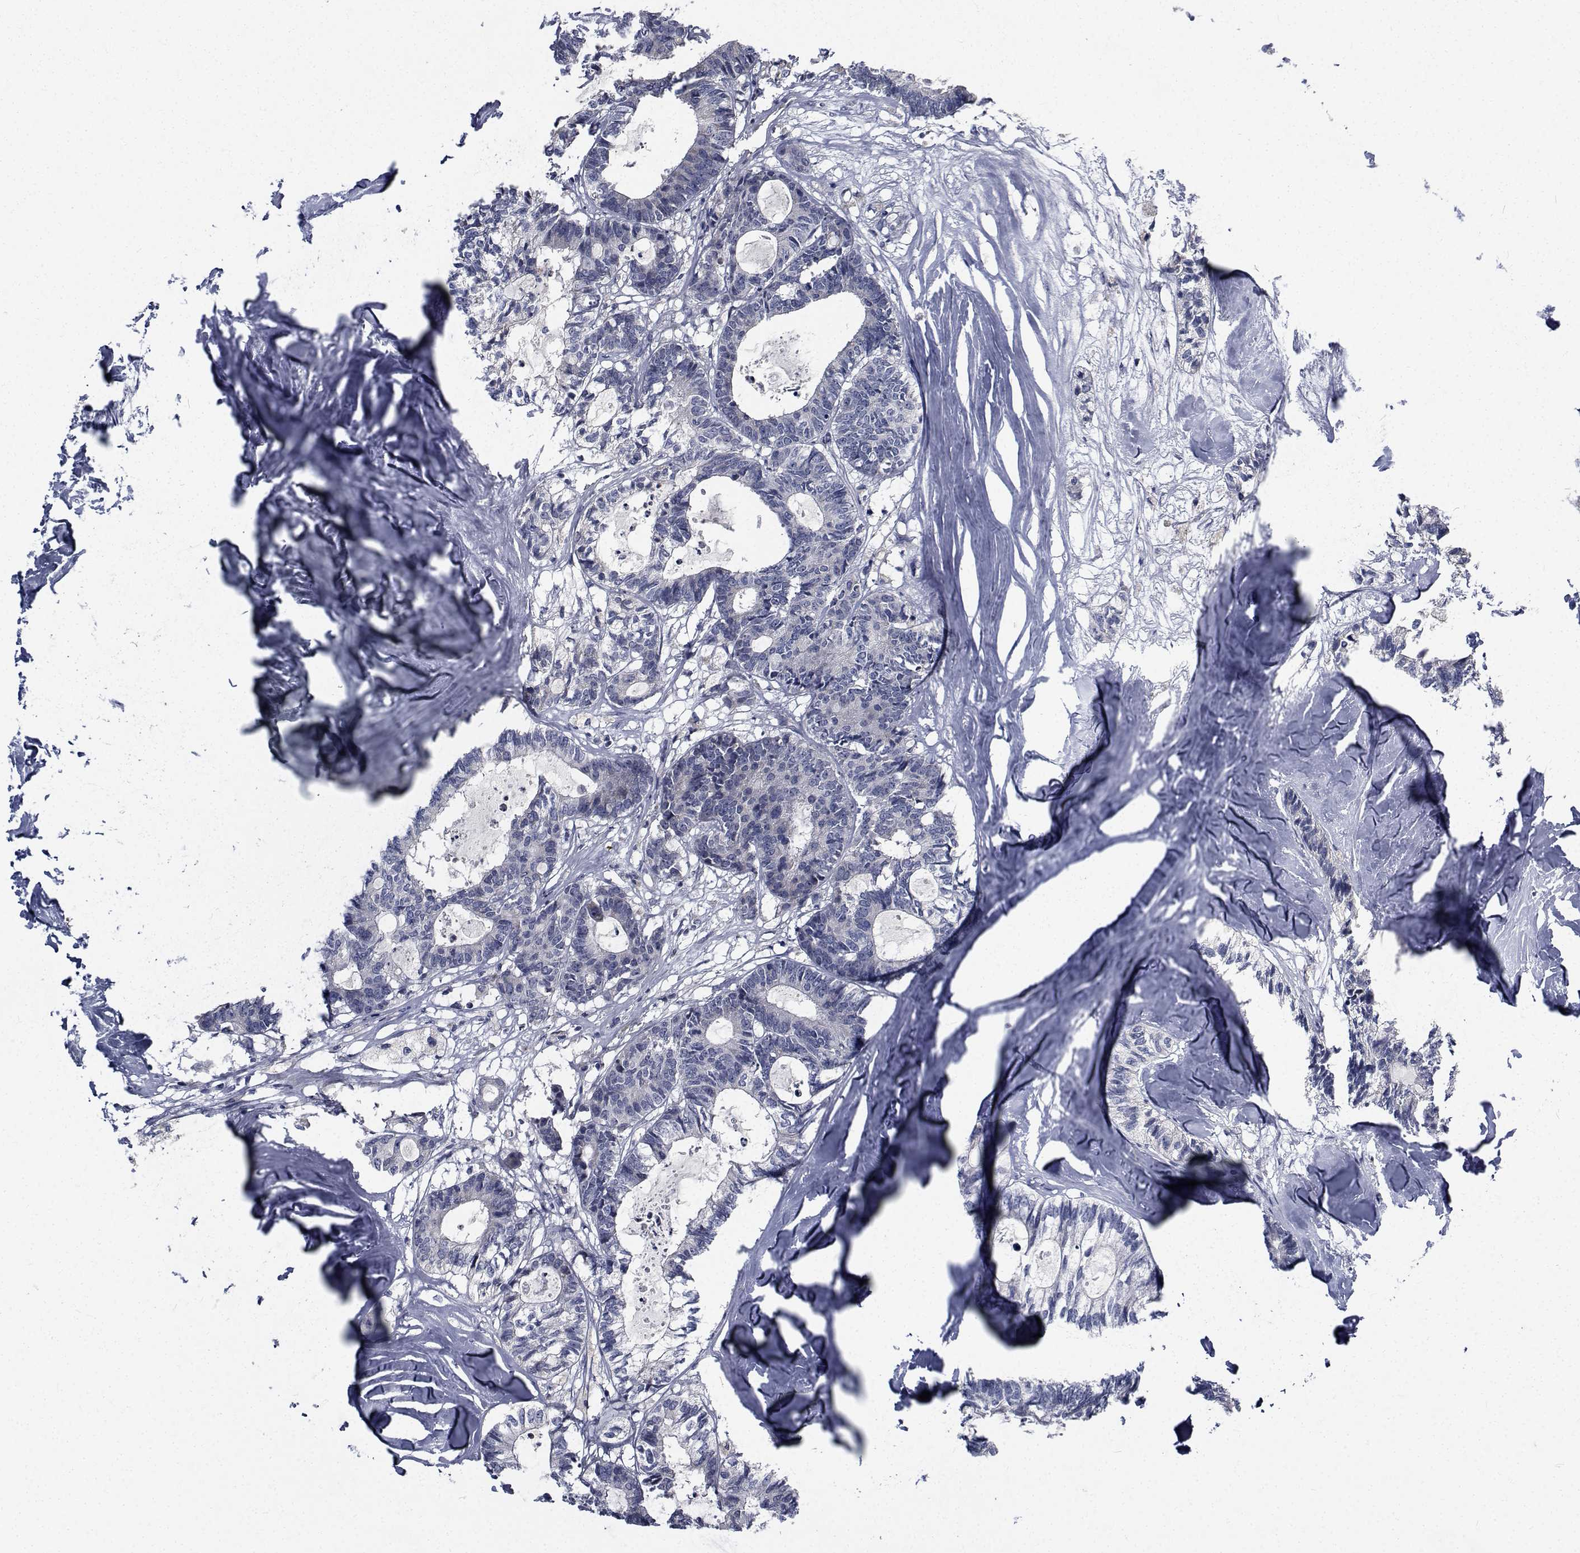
{"staining": {"intensity": "negative", "quantity": "none", "location": "none"}, "tissue": "colorectal cancer", "cell_type": "Tumor cells", "image_type": "cancer", "snomed": [{"axis": "morphology", "description": "Adenocarcinoma, NOS"}, {"axis": "topography", "description": "Colon"}, {"axis": "topography", "description": "Rectum"}], "caption": "An image of human colorectal adenocarcinoma is negative for staining in tumor cells.", "gene": "TTBK1", "patient": {"sex": "male", "age": 57}}